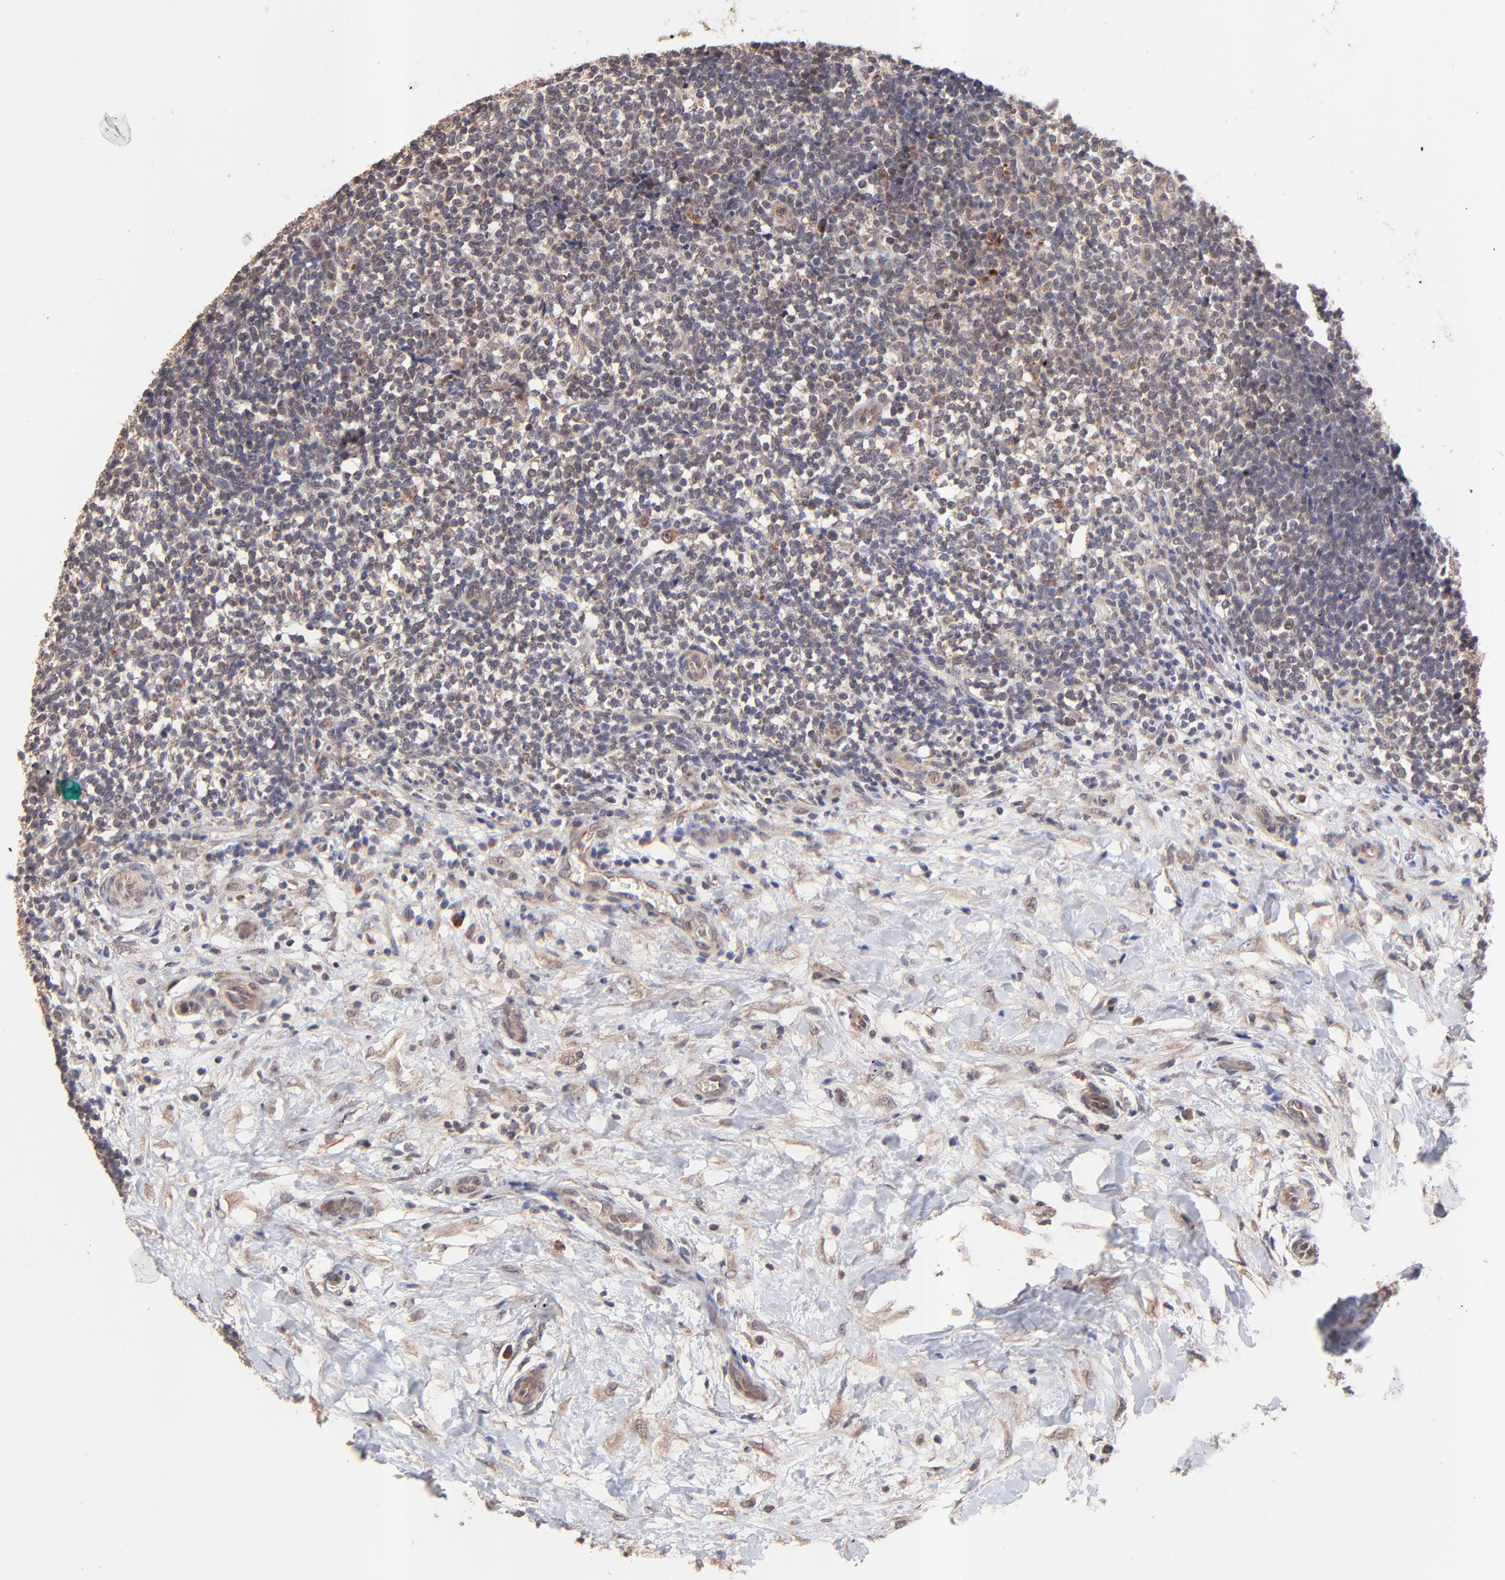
{"staining": {"intensity": "weak", "quantity": "<25%", "location": "cytoplasmic/membranous"}, "tissue": "lymphoma", "cell_type": "Tumor cells", "image_type": "cancer", "snomed": [{"axis": "morphology", "description": "Malignant lymphoma, non-Hodgkin's type, Low grade"}, {"axis": "topography", "description": "Lymph node"}], "caption": "There is no significant positivity in tumor cells of low-grade malignant lymphoma, non-Hodgkin's type.", "gene": "BAIAP2L2", "patient": {"sex": "female", "age": 76}}